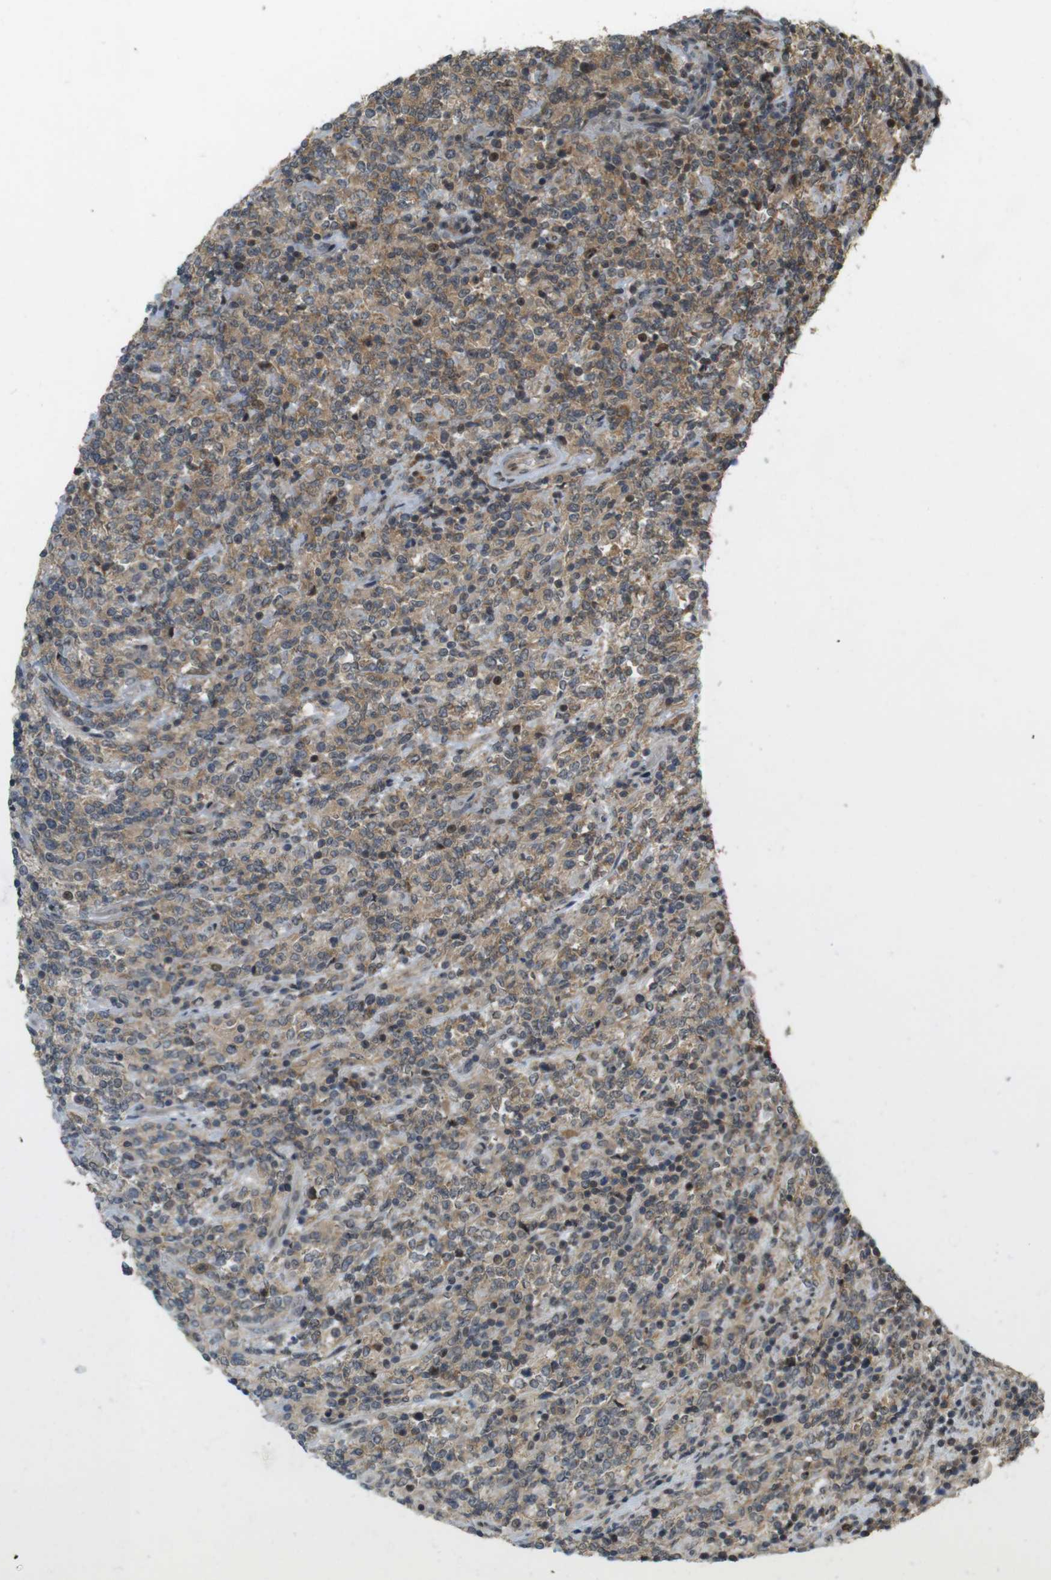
{"staining": {"intensity": "weak", "quantity": "25%-75%", "location": "cytoplasmic/membranous"}, "tissue": "lymphoma", "cell_type": "Tumor cells", "image_type": "cancer", "snomed": [{"axis": "morphology", "description": "Malignant lymphoma, non-Hodgkin's type, High grade"}, {"axis": "topography", "description": "Soft tissue"}], "caption": "Immunohistochemistry (IHC) of human malignant lymphoma, non-Hodgkin's type (high-grade) displays low levels of weak cytoplasmic/membranous staining in about 25%-75% of tumor cells.", "gene": "TMX3", "patient": {"sex": "male", "age": 18}}